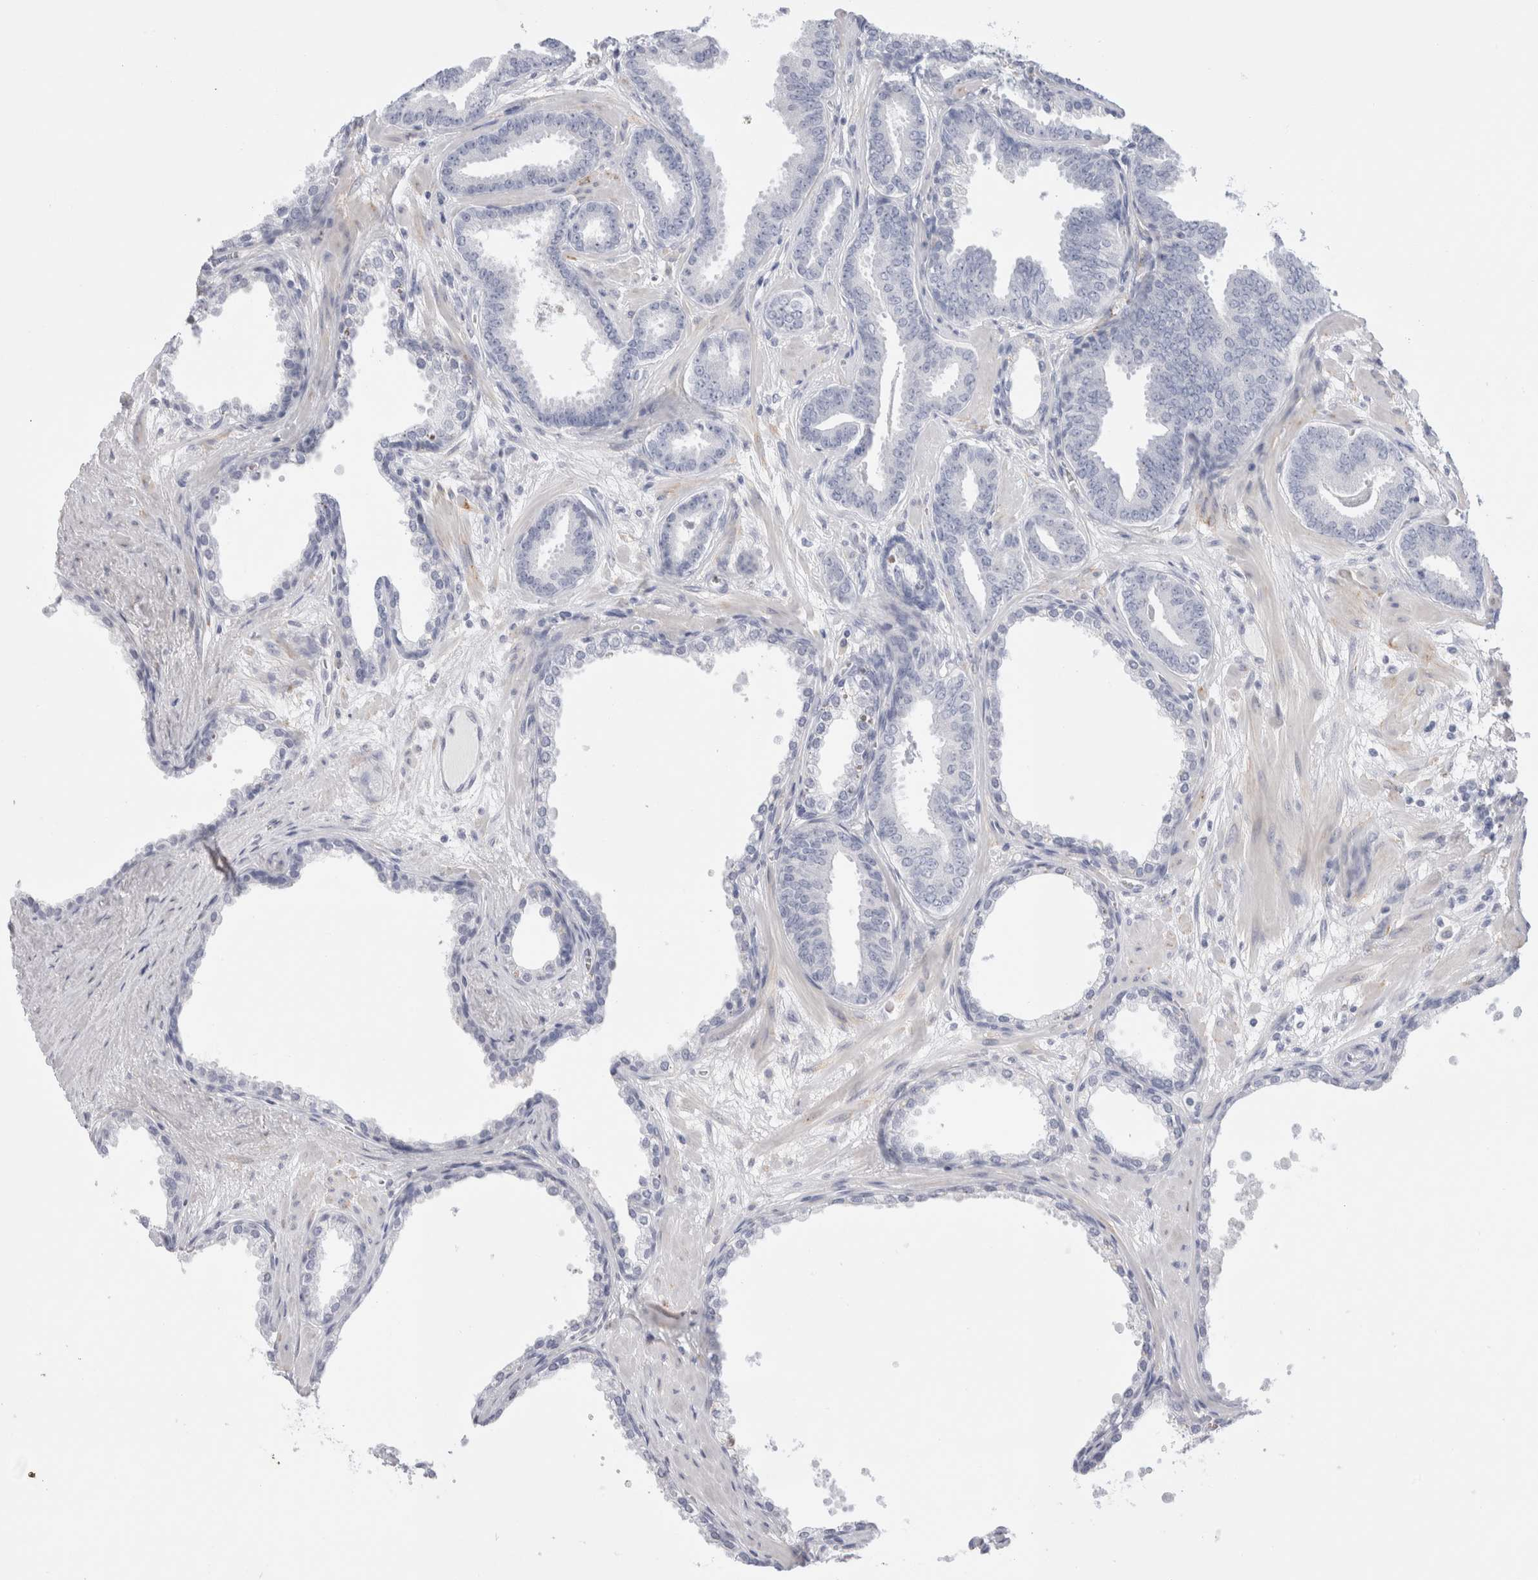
{"staining": {"intensity": "negative", "quantity": "none", "location": "none"}, "tissue": "prostate cancer", "cell_type": "Tumor cells", "image_type": "cancer", "snomed": [{"axis": "morphology", "description": "Adenocarcinoma, Low grade"}, {"axis": "topography", "description": "Prostate"}], "caption": "Immunohistochemistry histopathology image of neoplastic tissue: low-grade adenocarcinoma (prostate) stained with DAB reveals no significant protein positivity in tumor cells. The staining was performed using DAB (3,3'-diaminobenzidine) to visualize the protein expression in brown, while the nuclei were stained in blue with hematoxylin (Magnification: 20x).", "gene": "MUC15", "patient": {"sex": "male", "age": 62}}